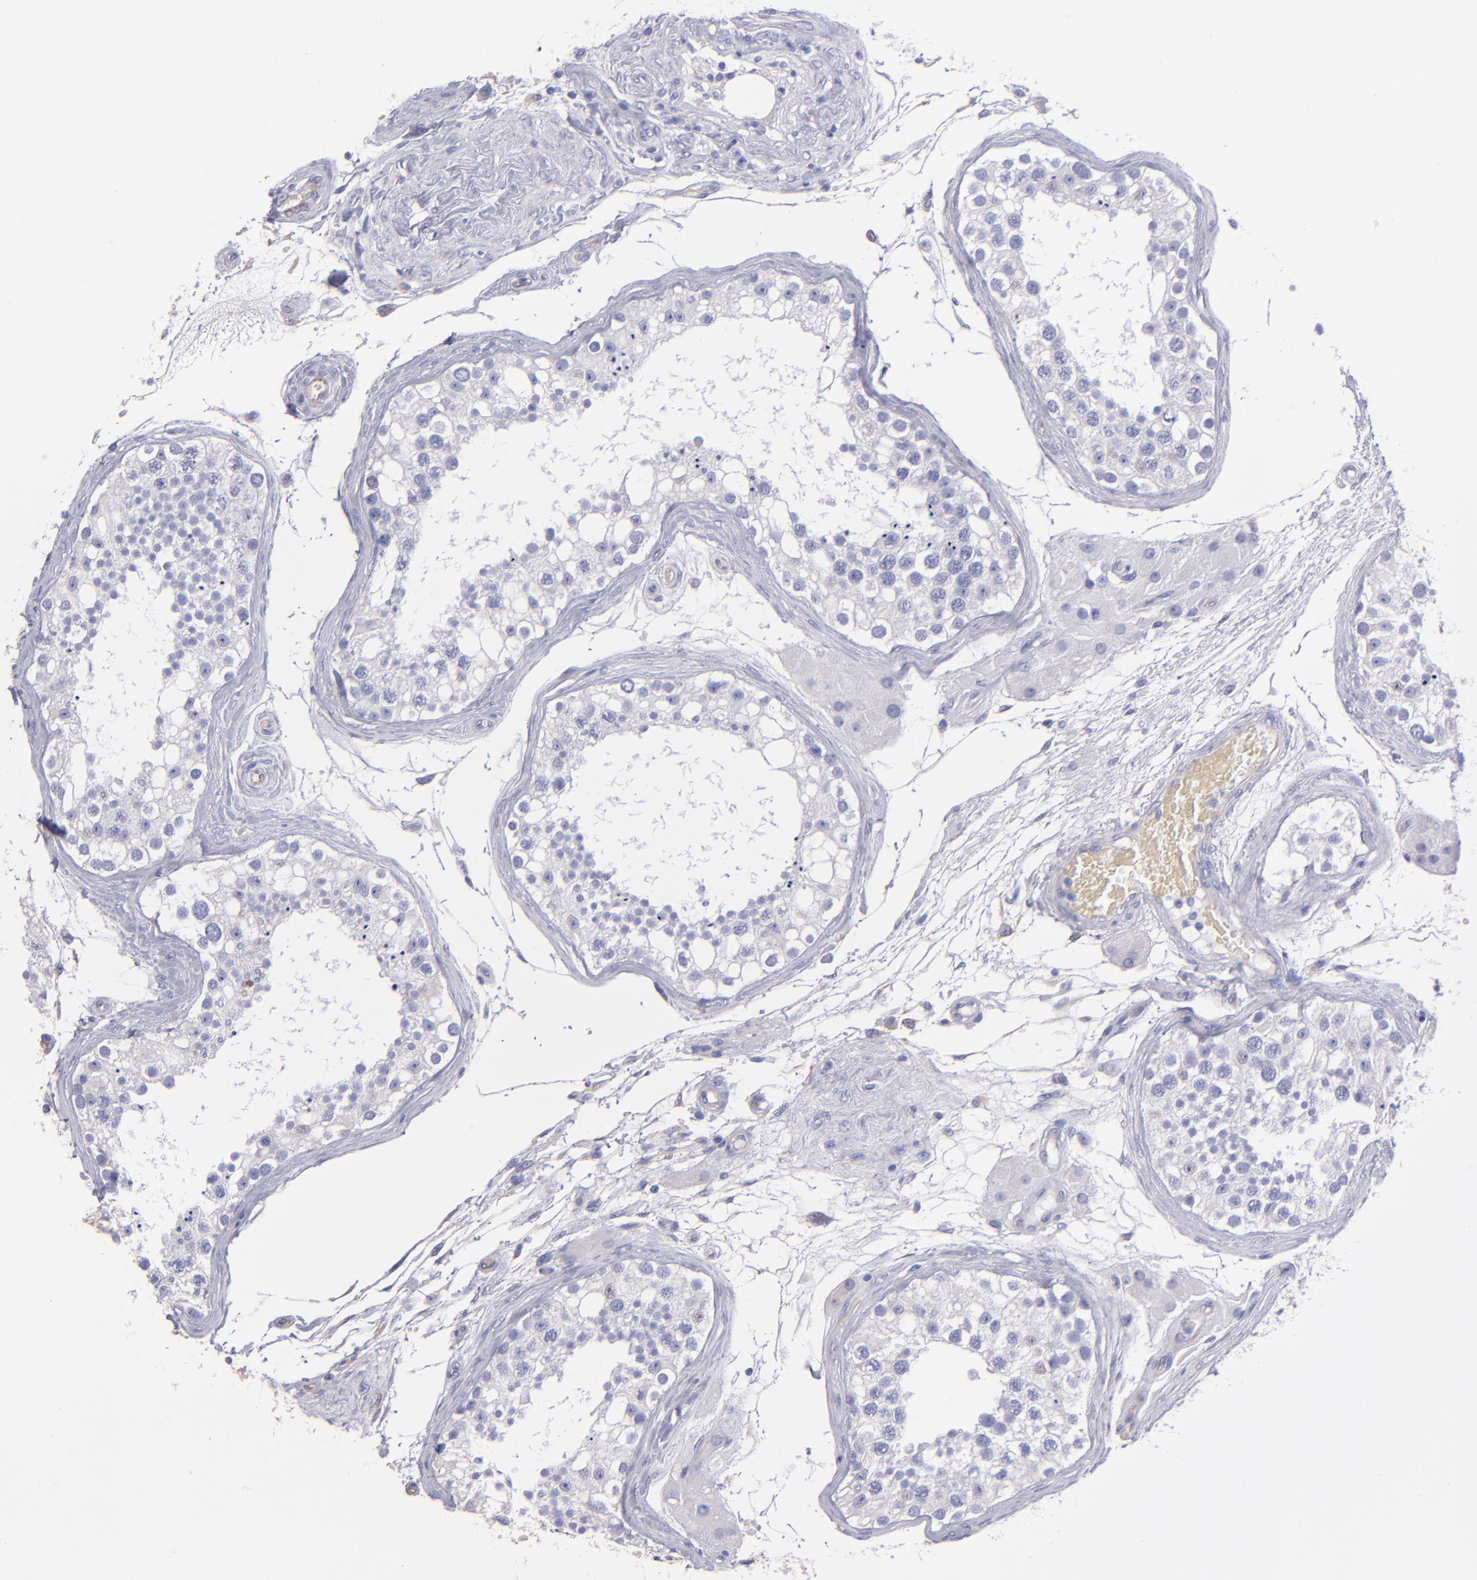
{"staining": {"intensity": "negative", "quantity": "none", "location": "none"}, "tissue": "testis", "cell_type": "Cells in seminiferous ducts", "image_type": "normal", "snomed": [{"axis": "morphology", "description": "Normal tissue, NOS"}, {"axis": "topography", "description": "Testis"}], "caption": "Immunohistochemical staining of normal human testis reveals no significant staining in cells in seminiferous ducts.", "gene": "TG", "patient": {"sex": "male", "age": 68}}